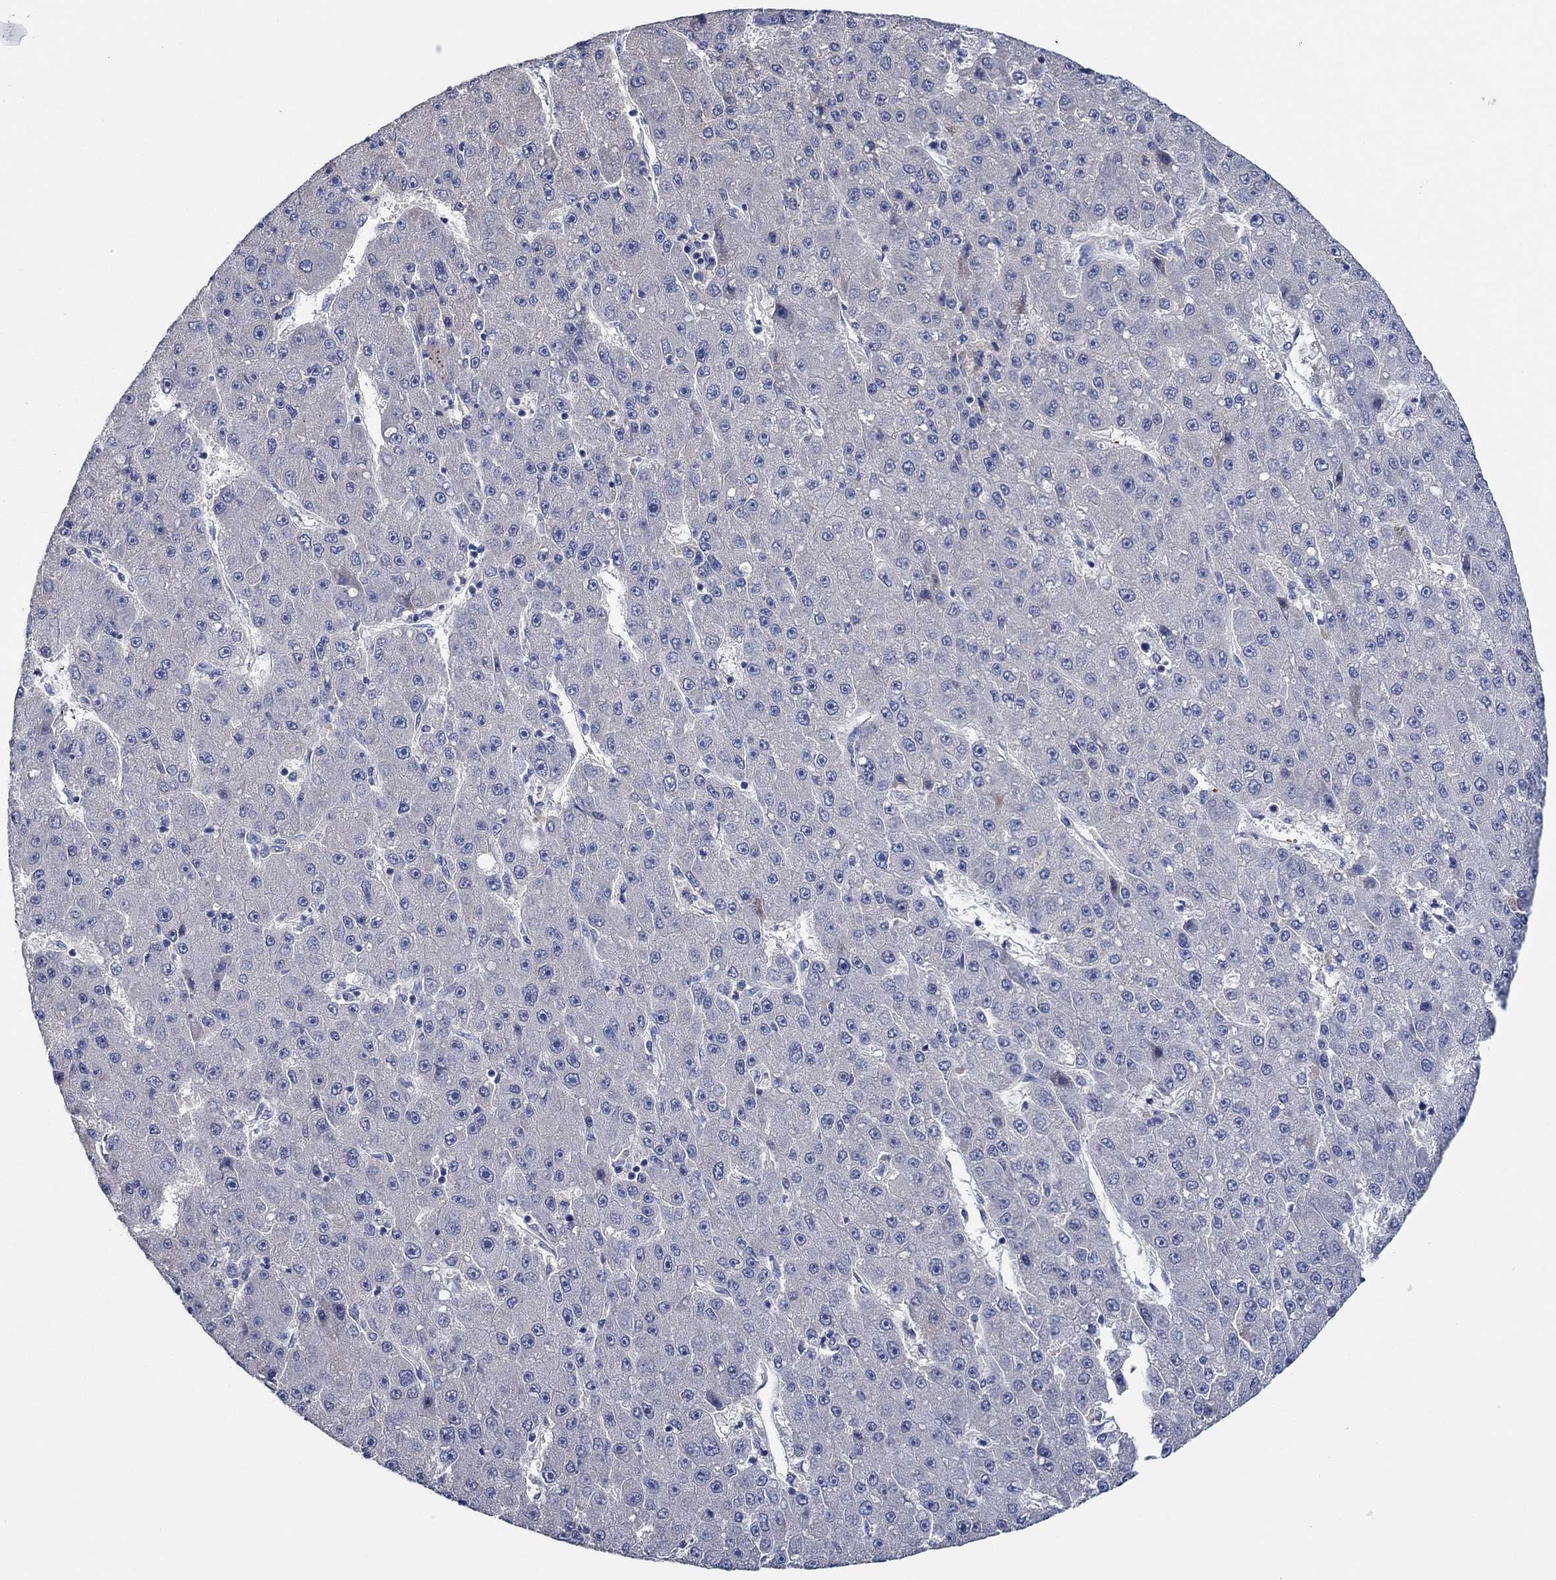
{"staining": {"intensity": "negative", "quantity": "none", "location": "none"}, "tissue": "liver cancer", "cell_type": "Tumor cells", "image_type": "cancer", "snomed": [{"axis": "morphology", "description": "Carcinoma, Hepatocellular, NOS"}, {"axis": "topography", "description": "Liver"}], "caption": "Tumor cells show no significant expression in liver hepatocellular carcinoma. The staining is performed using DAB (3,3'-diaminobenzidine) brown chromogen with nuclei counter-stained in using hematoxylin.", "gene": "PRRT3", "patient": {"sex": "male", "age": 67}}